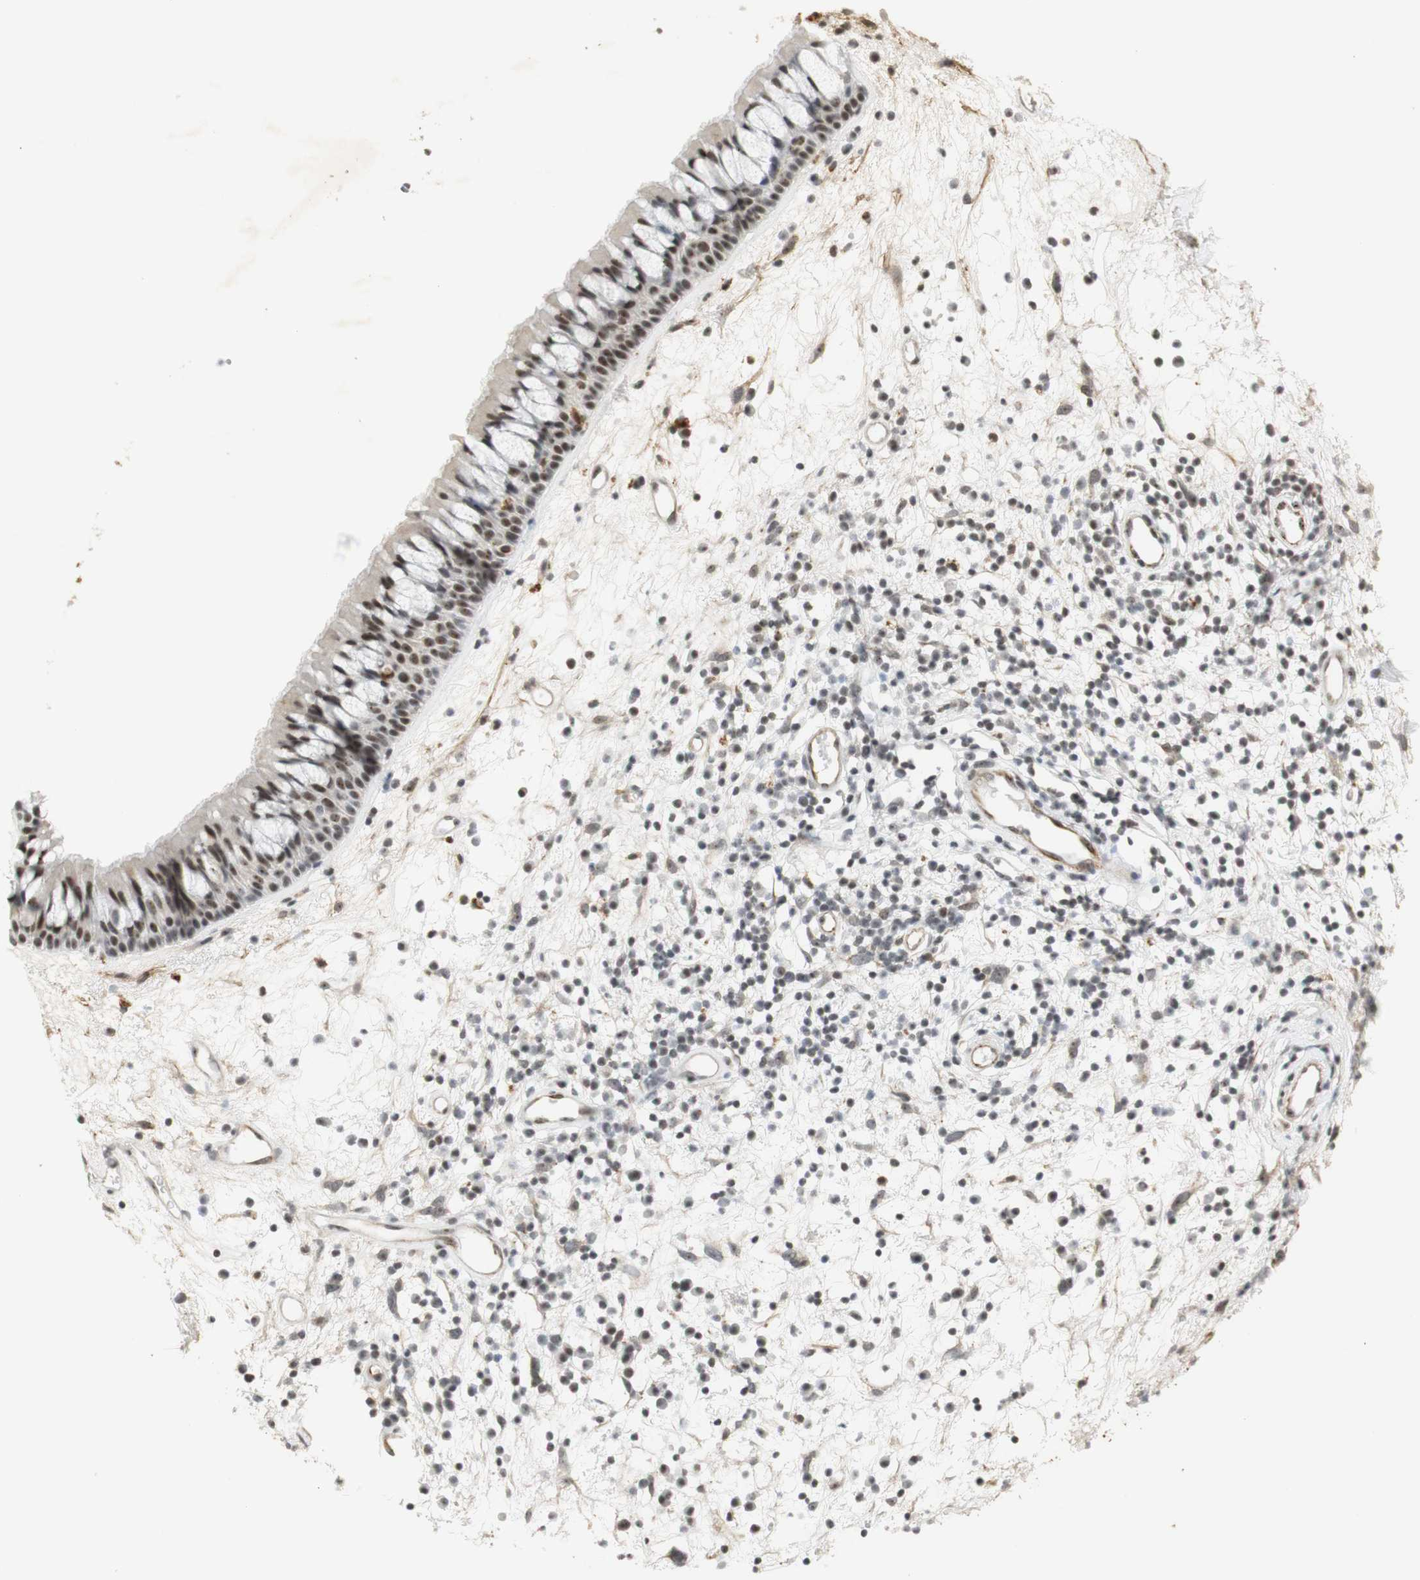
{"staining": {"intensity": "strong", "quantity": ">75%", "location": "cytoplasmic/membranous,nuclear"}, "tissue": "nasopharynx", "cell_type": "Respiratory epithelial cells", "image_type": "normal", "snomed": [{"axis": "morphology", "description": "Normal tissue, NOS"}, {"axis": "morphology", "description": "Inflammation, NOS"}, {"axis": "topography", "description": "Nasopharynx"}], "caption": "Respiratory epithelial cells exhibit high levels of strong cytoplasmic/membranous,nuclear positivity in about >75% of cells in benign nasopharynx.", "gene": "IRF1", "patient": {"sex": "male", "age": 48}}